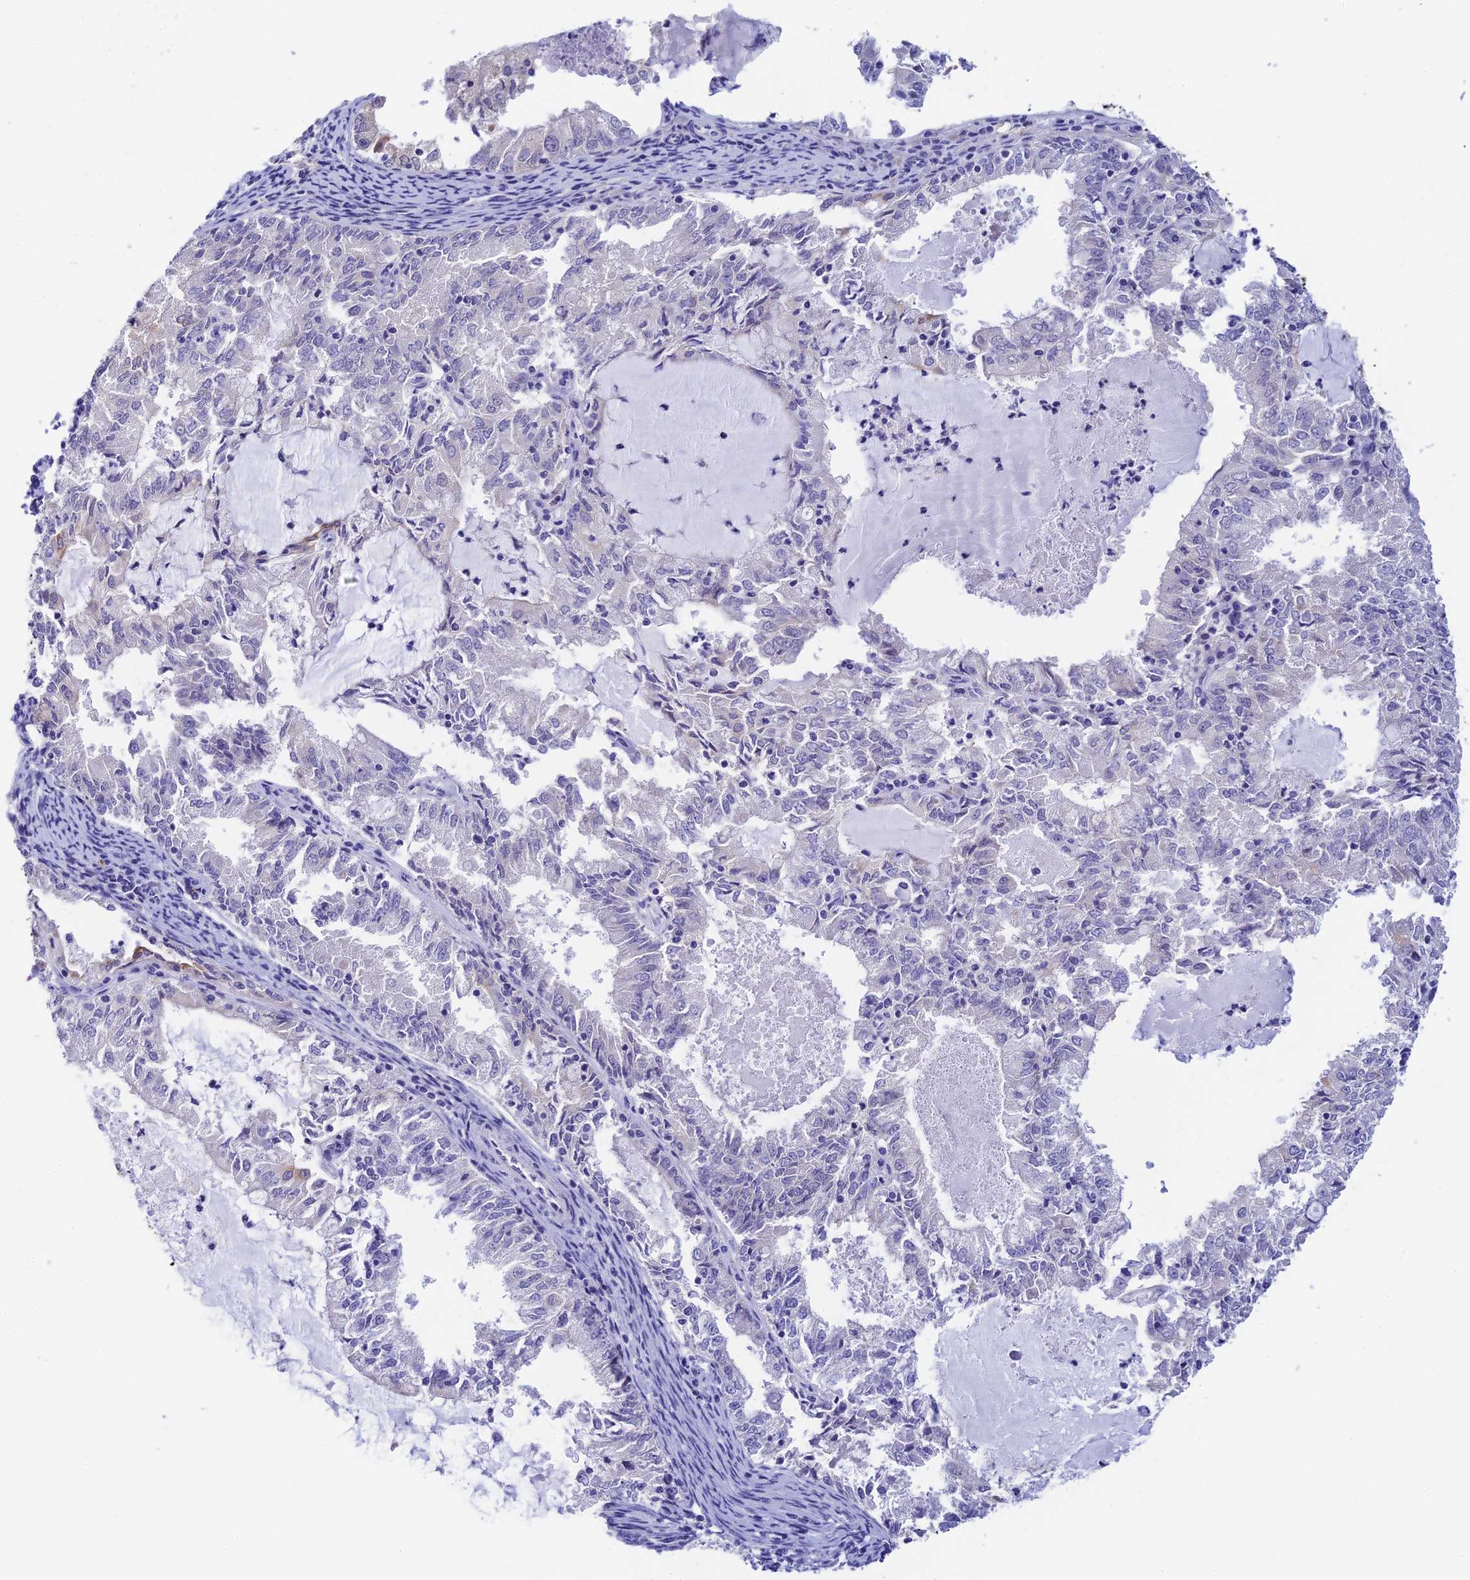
{"staining": {"intensity": "negative", "quantity": "none", "location": "none"}, "tissue": "endometrial cancer", "cell_type": "Tumor cells", "image_type": "cancer", "snomed": [{"axis": "morphology", "description": "Adenocarcinoma, NOS"}, {"axis": "topography", "description": "Endometrium"}], "caption": "The micrograph exhibits no significant positivity in tumor cells of endometrial cancer (adenocarcinoma).", "gene": "RASGEF1B", "patient": {"sex": "female", "age": 57}}